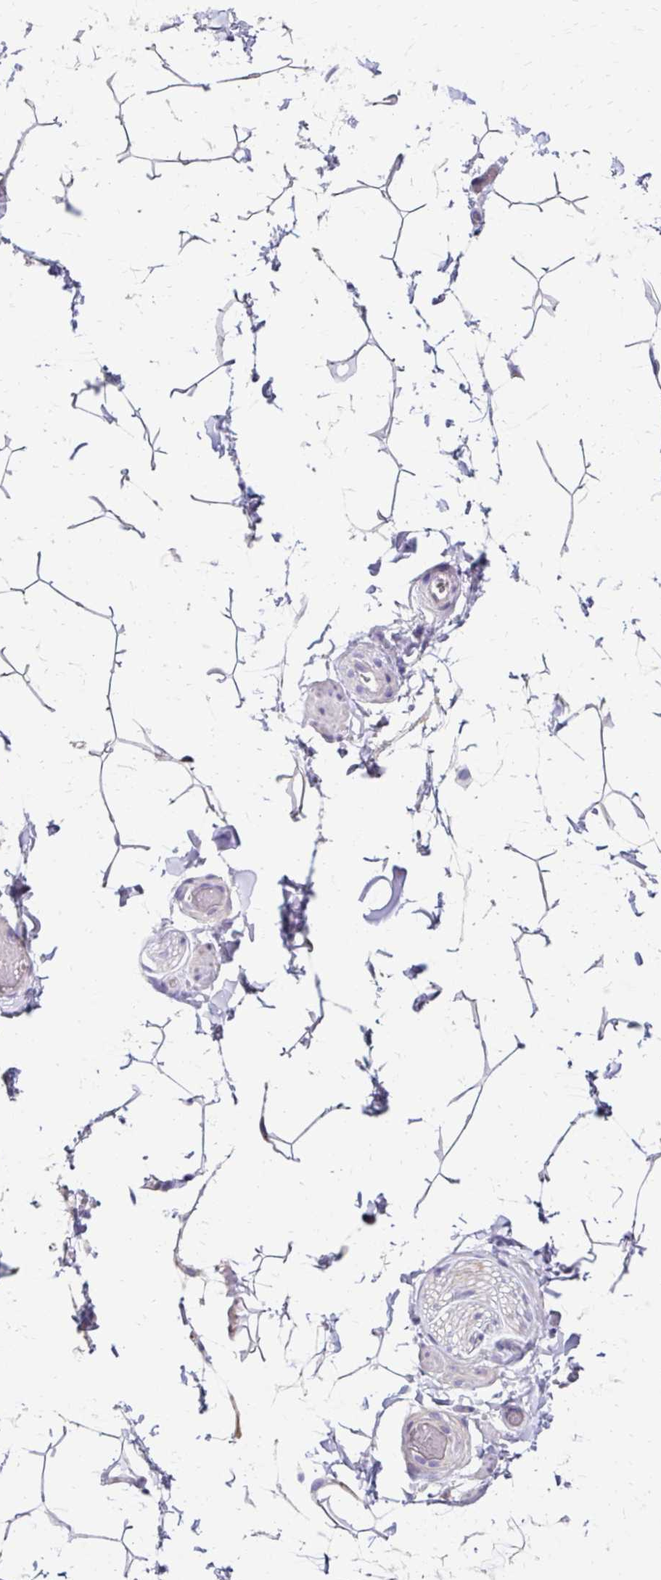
{"staining": {"intensity": "weak", "quantity": "<25%", "location": "cytoplasmic/membranous"}, "tissue": "adipose tissue", "cell_type": "Adipocytes", "image_type": "normal", "snomed": [{"axis": "morphology", "description": "Normal tissue, NOS"}, {"axis": "topography", "description": "Epididymis"}, {"axis": "topography", "description": "Peripheral nerve tissue"}], "caption": "This is an immunohistochemistry photomicrograph of normal adipose tissue. There is no expression in adipocytes.", "gene": "NECAP1", "patient": {"sex": "male", "age": 32}}